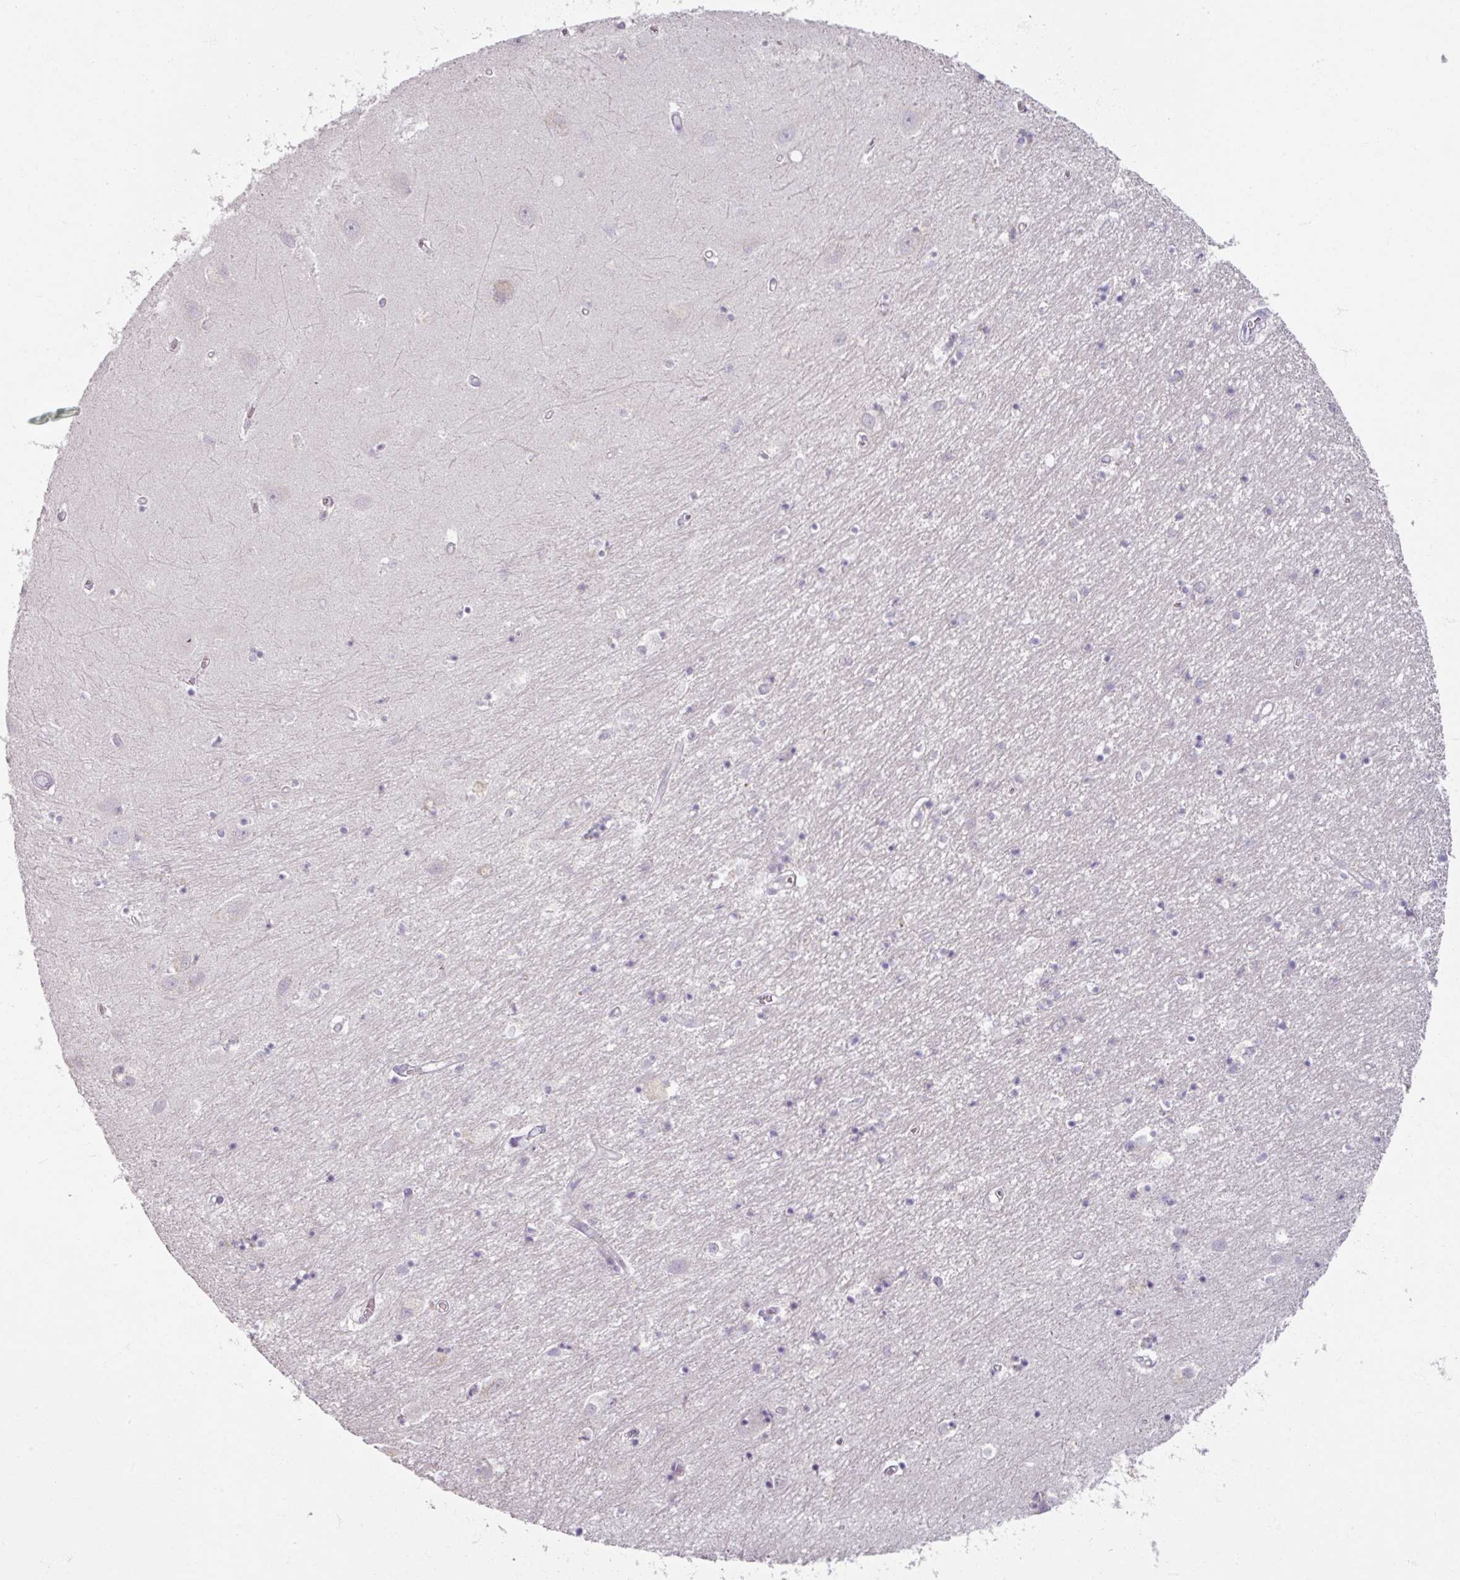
{"staining": {"intensity": "negative", "quantity": "none", "location": "none"}, "tissue": "hippocampus", "cell_type": "Glial cells", "image_type": "normal", "snomed": [{"axis": "morphology", "description": "Normal tissue, NOS"}, {"axis": "topography", "description": "Hippocampus"}], "caption": "Immunohistochemical staining of benign human hippocampus demonstrates no significant staining in glial cells. (DAB (3,3'-diaminobenzidine) IHC with hematoxylin counter stain).", "gene": "SOX11", "patient": {"sex": "female", "age": 64}}